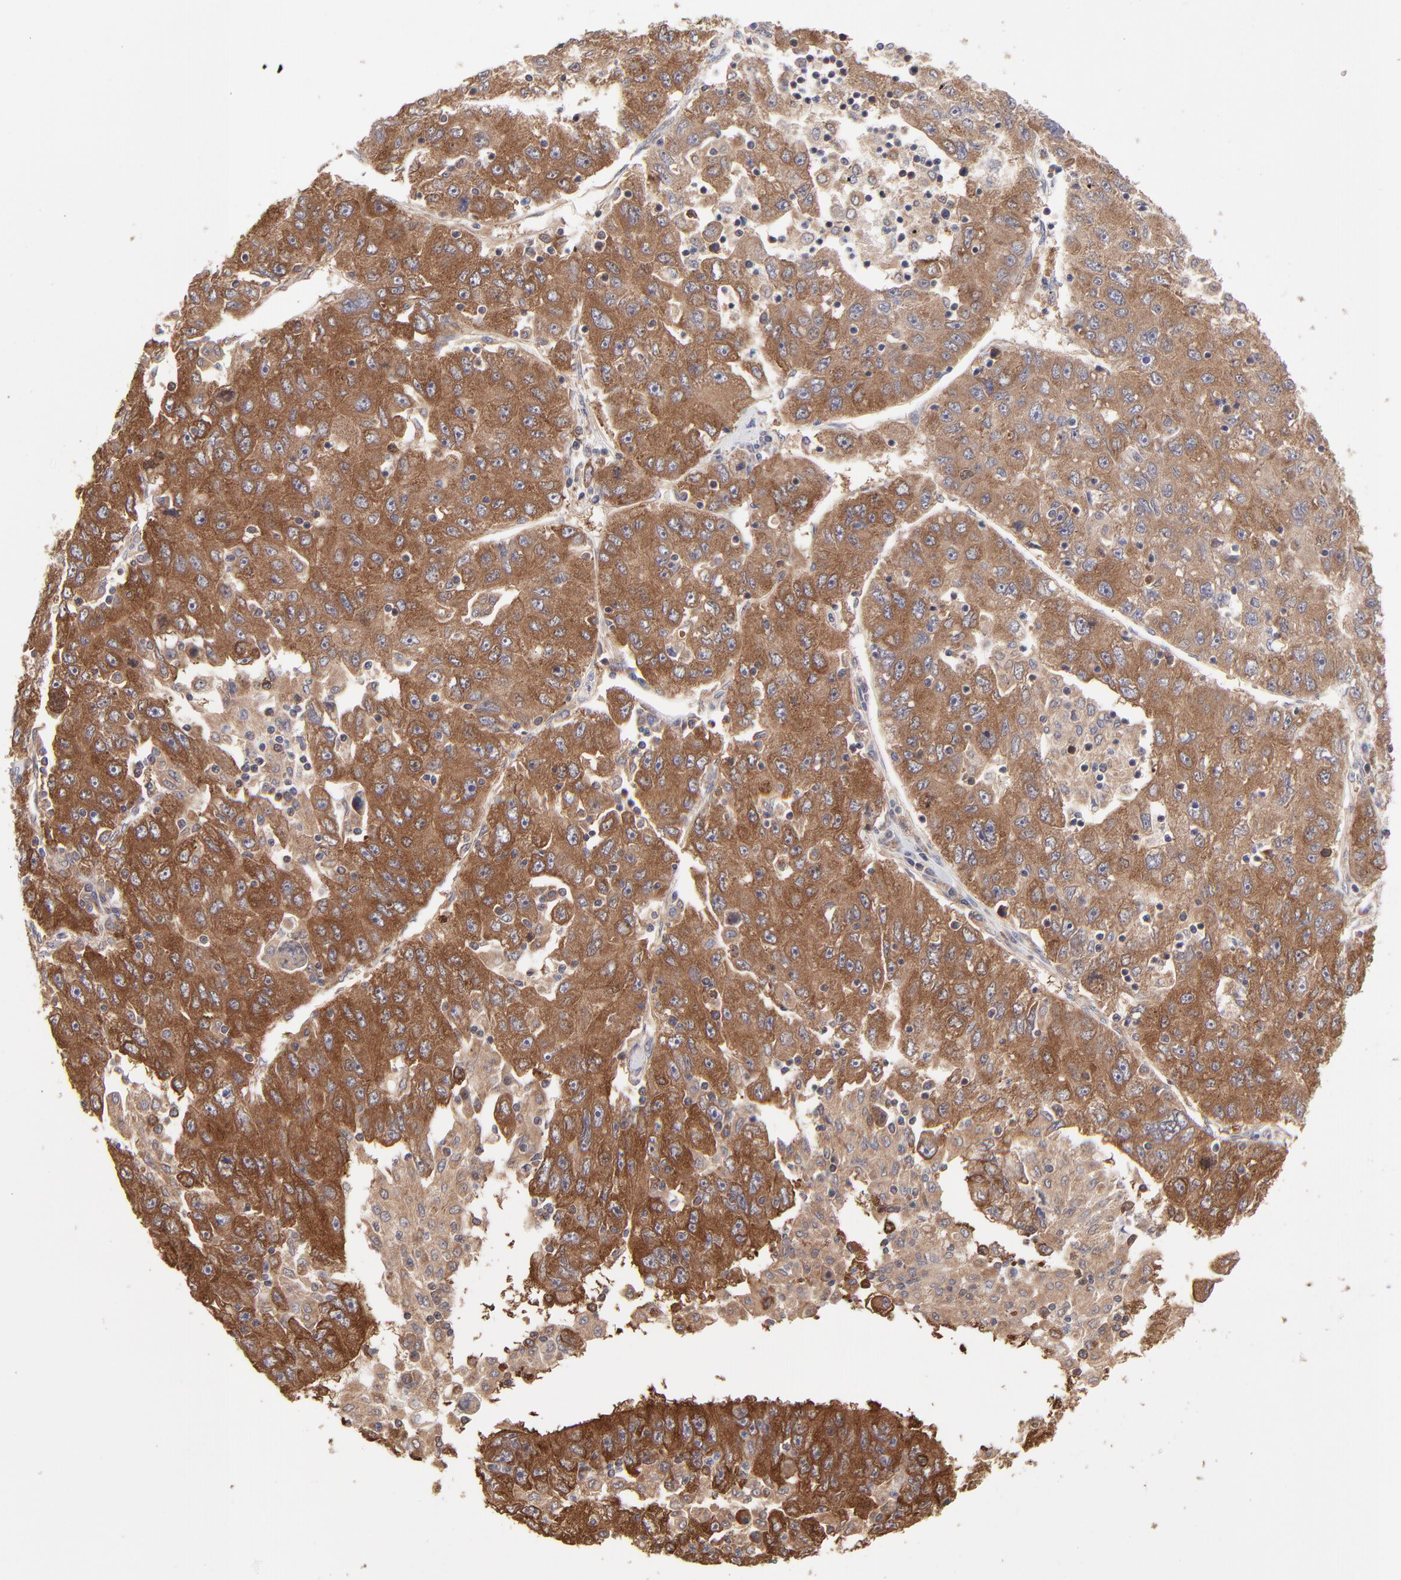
{"staining": {"intensity": "strong", "quantity": ">75%", "location": "cytoplasmic/membranous"}, "tissue": "liver cancer", "cell_type": "Tumor cells", "image_type": "cancer", "snomed": [{"axis": "morphology", "description": "Carcinoma, Hepatocellular, NOS"}, {"axis": "topography", "description": "Liver"}], "caption": "Immunohistochemistry (IHC) (DAB) staining of liver hepatocellular carcinoma exhibits strong cytoplasmic/membranous protein positivity in about >75% of tumor cells. Using DAB (brown) and hematoxylin (blue) stains, captured at high magnification using brightfield microscopy.", "gene": "GART", "patient": {"sex": "male", "age": 49}}